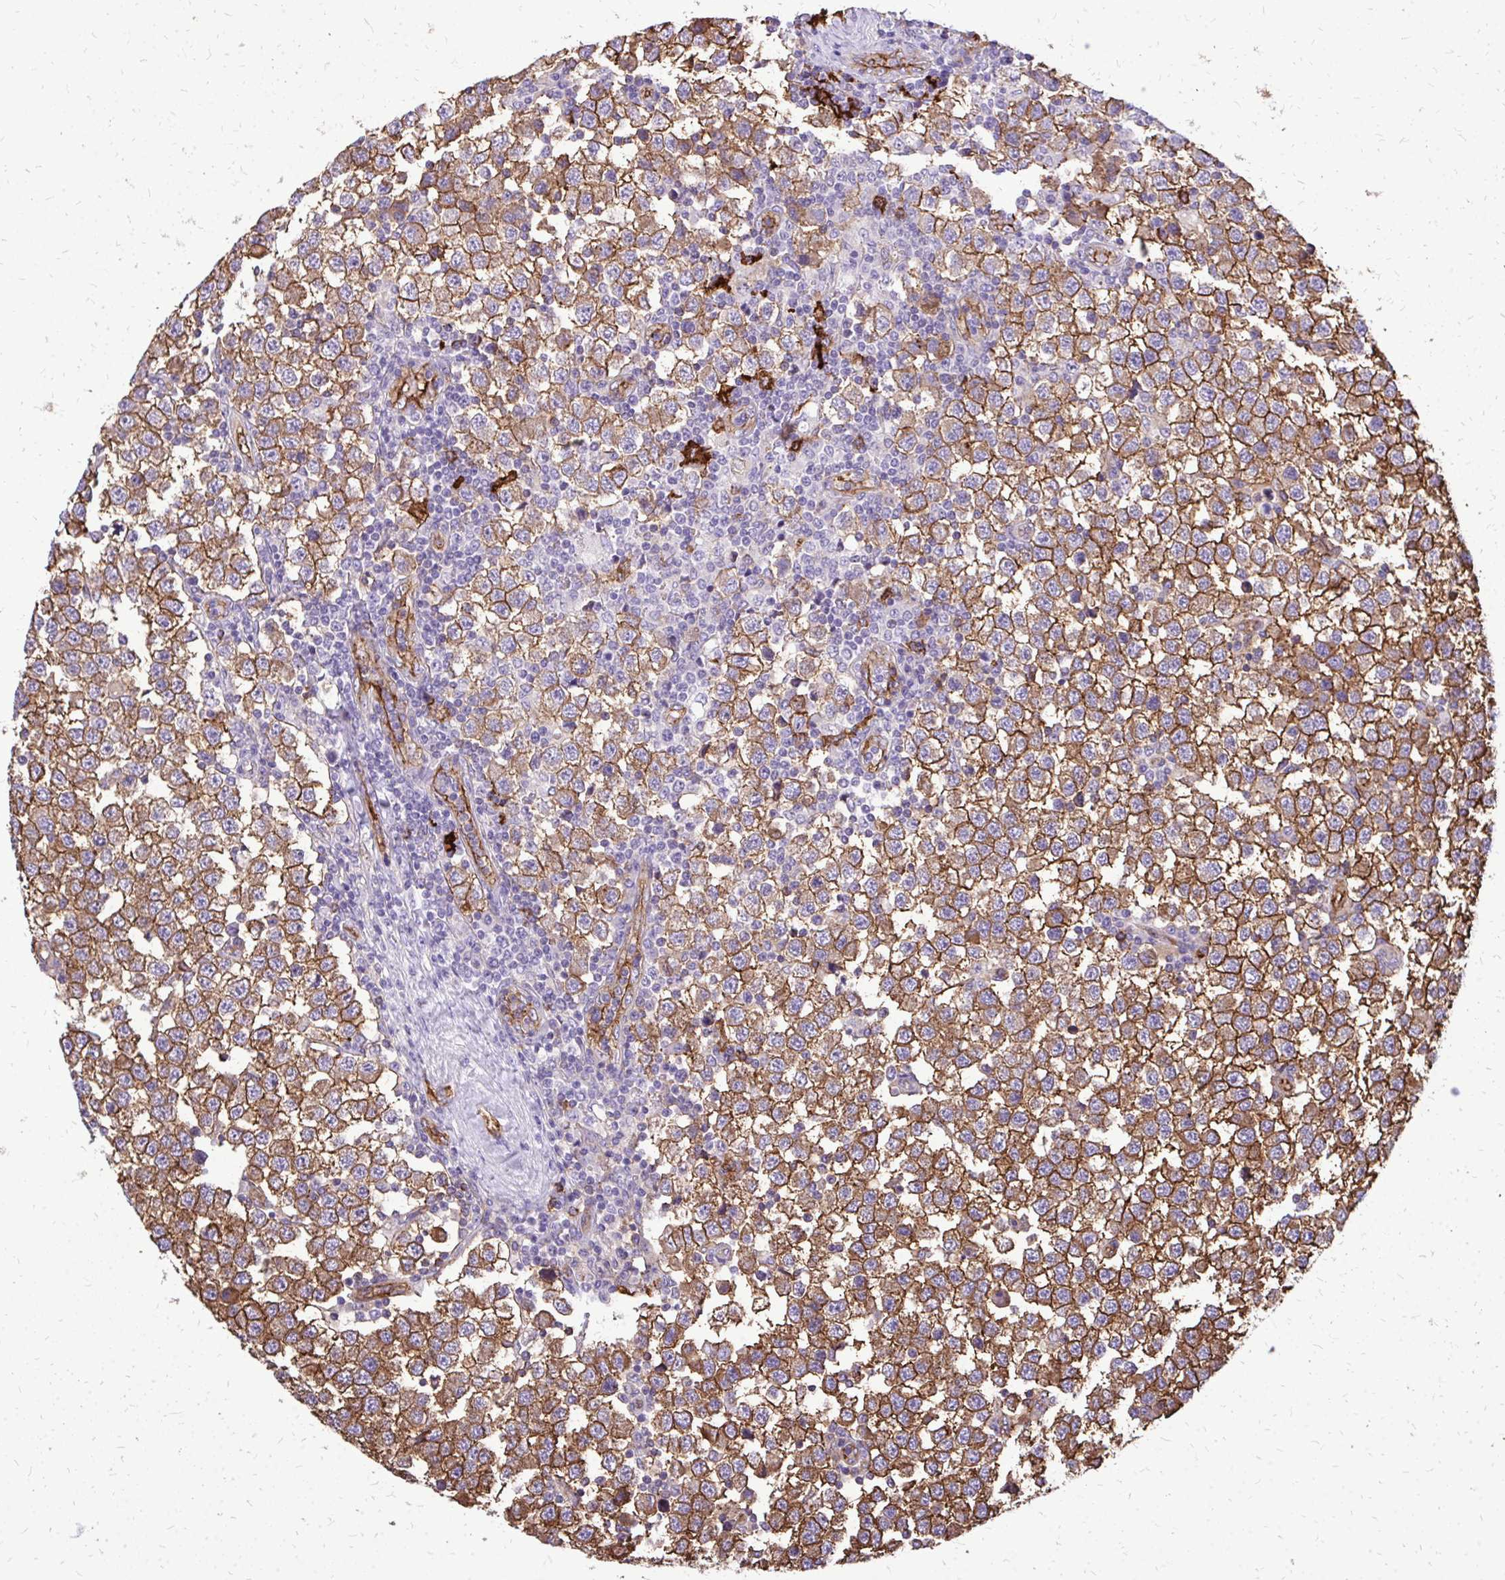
{"staining": {"intensity": "moderate", "quantity": ">75%", "location": "cytoplasmic/membranous"}, "tissue": "testis cancer", "cell_type": "Tumor cells", "image_type": "cancer", "snomed": [{"axis": "morphology", "description": "Seminoma, NOS"}, {"axis": "topography", "description": "Testis"}], "caption": "Brown immunohistochemical staining in testis cancer (seminoma) displays moderate cytoplasmic/membranous staining in about >75% of tumor cells.", "gene": "MARCKSL1", "patient": {"sex": "male", "age": 34}}